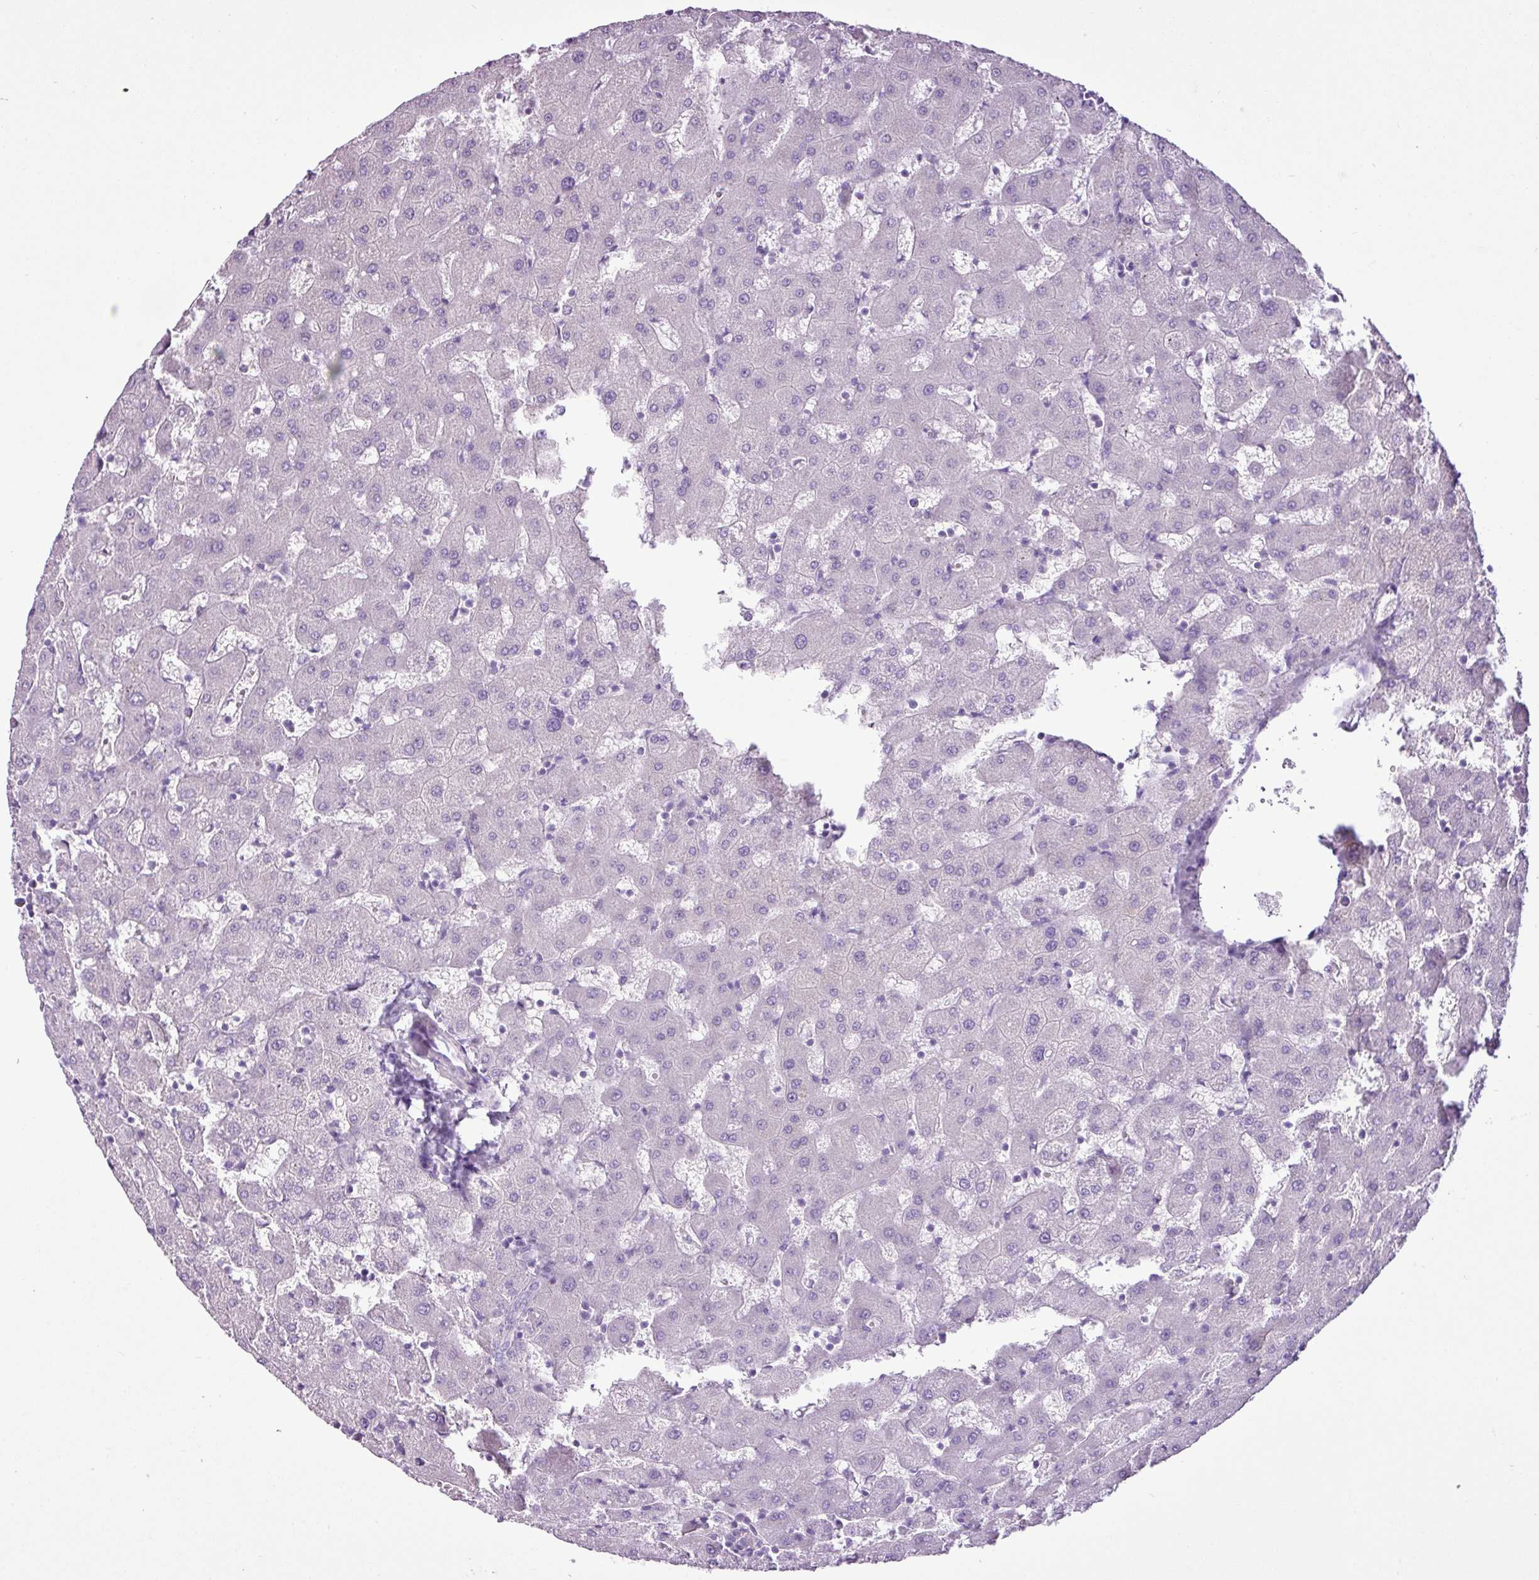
{"staining": {"intensity": "negative", "quantity": "none", "location": "none"}, "tissue": "liver", "cell_type": "Cholangiocytes", "image_type": "normal", "snomed": [{"axis": "morphology", "description": "Normal tissue, NOS"}, {"axis": "topography", "description": "Liver"}], "caption": "IHC of normal liver shows no positivity in cholangiocytes.", "gene": "PGR", "patient": {"sex": "female", "age": 63}}